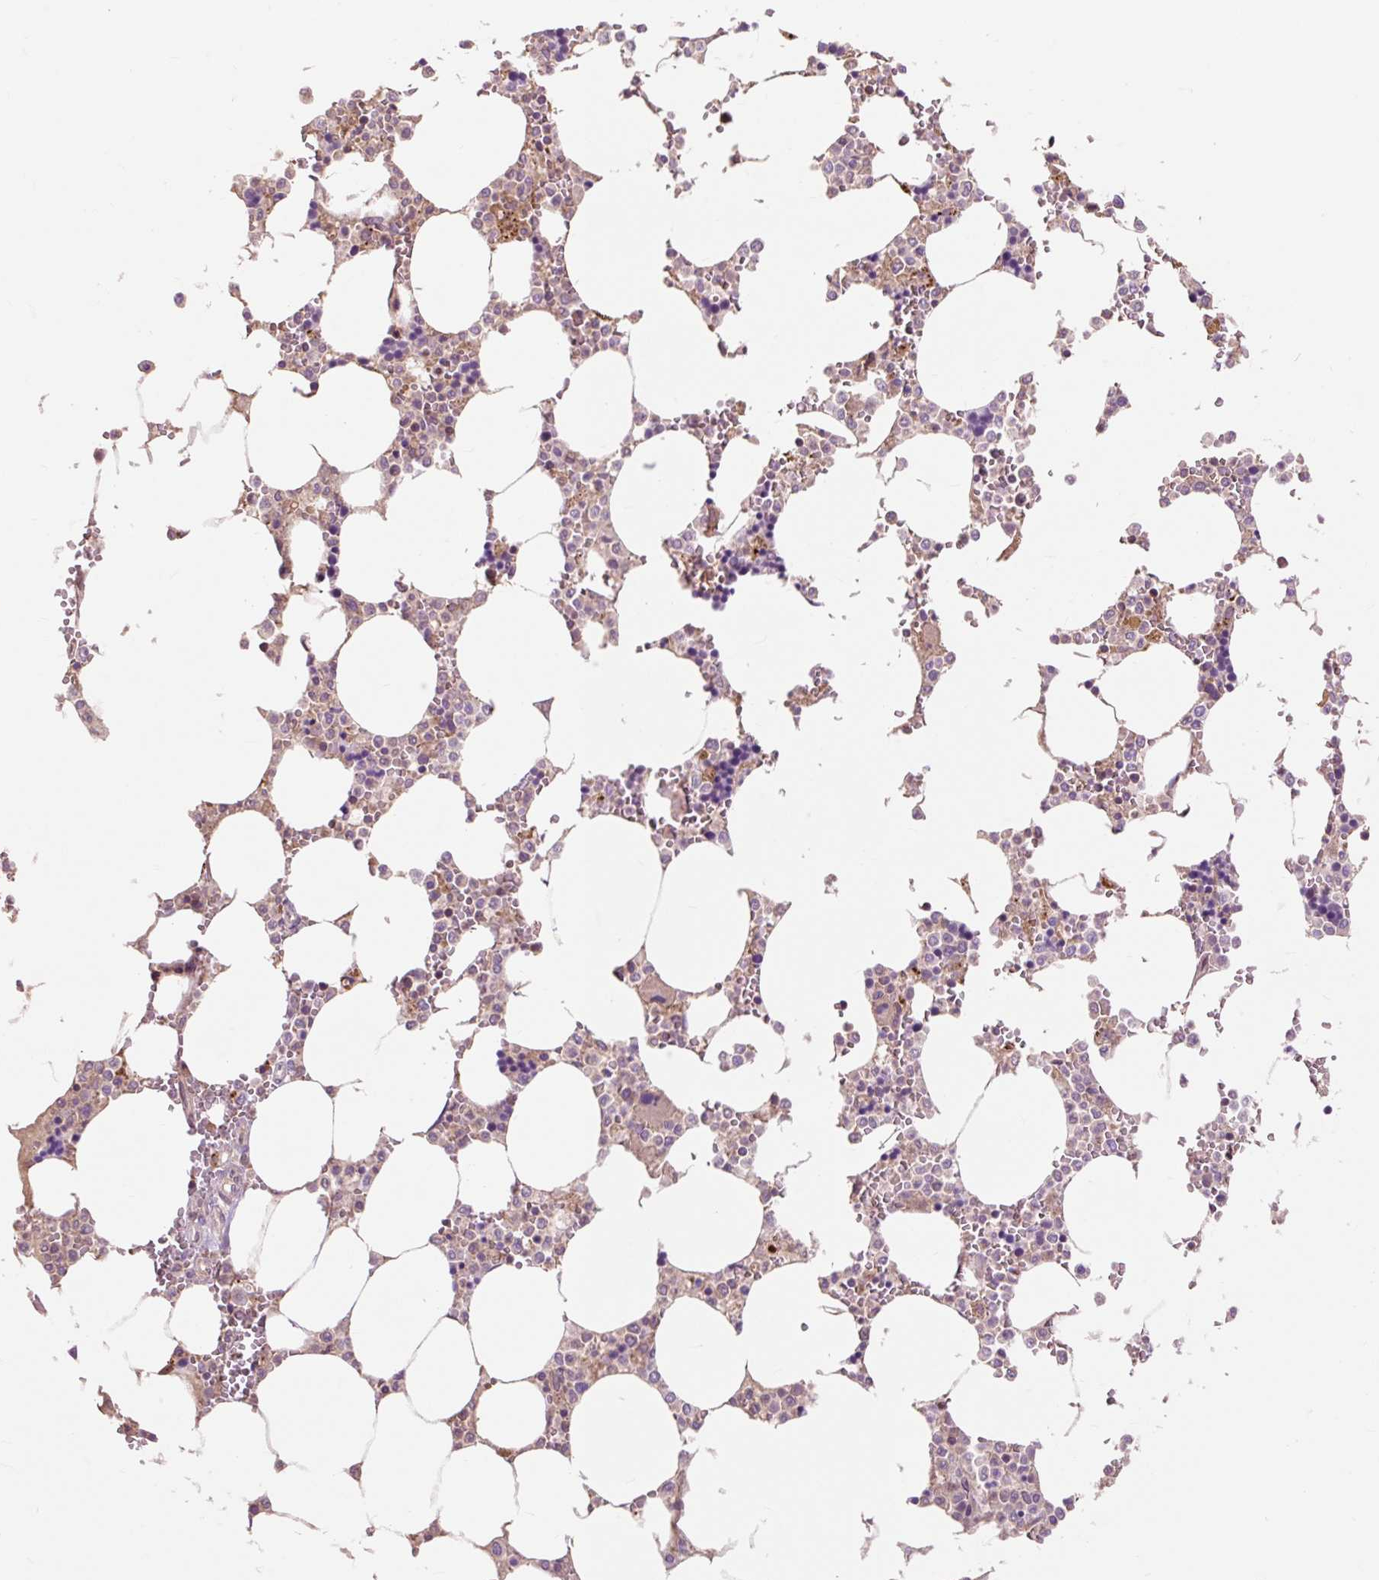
{"staining": {"intensity": "weak", "quantity": "<25%", "location": "cytoplasmic/membranous"}, "tissue": "bone marrow", "cell_type": "Hematopoietic cells", "image_type": "normal", "snomed": [{"axis": "morphology", "description": "Normal tissue, NOS"}, {"axis": "topography", "description": "Bone marrow"}], "caption": "DAB (3,3'-diaminobenzidine) immunohistochemical staining of unremarkable bone marrow reveals no significant expression in hematopoietic cells.", "gene": "PRIMPOL", "patient": {"sex": "male", "age": 64}}